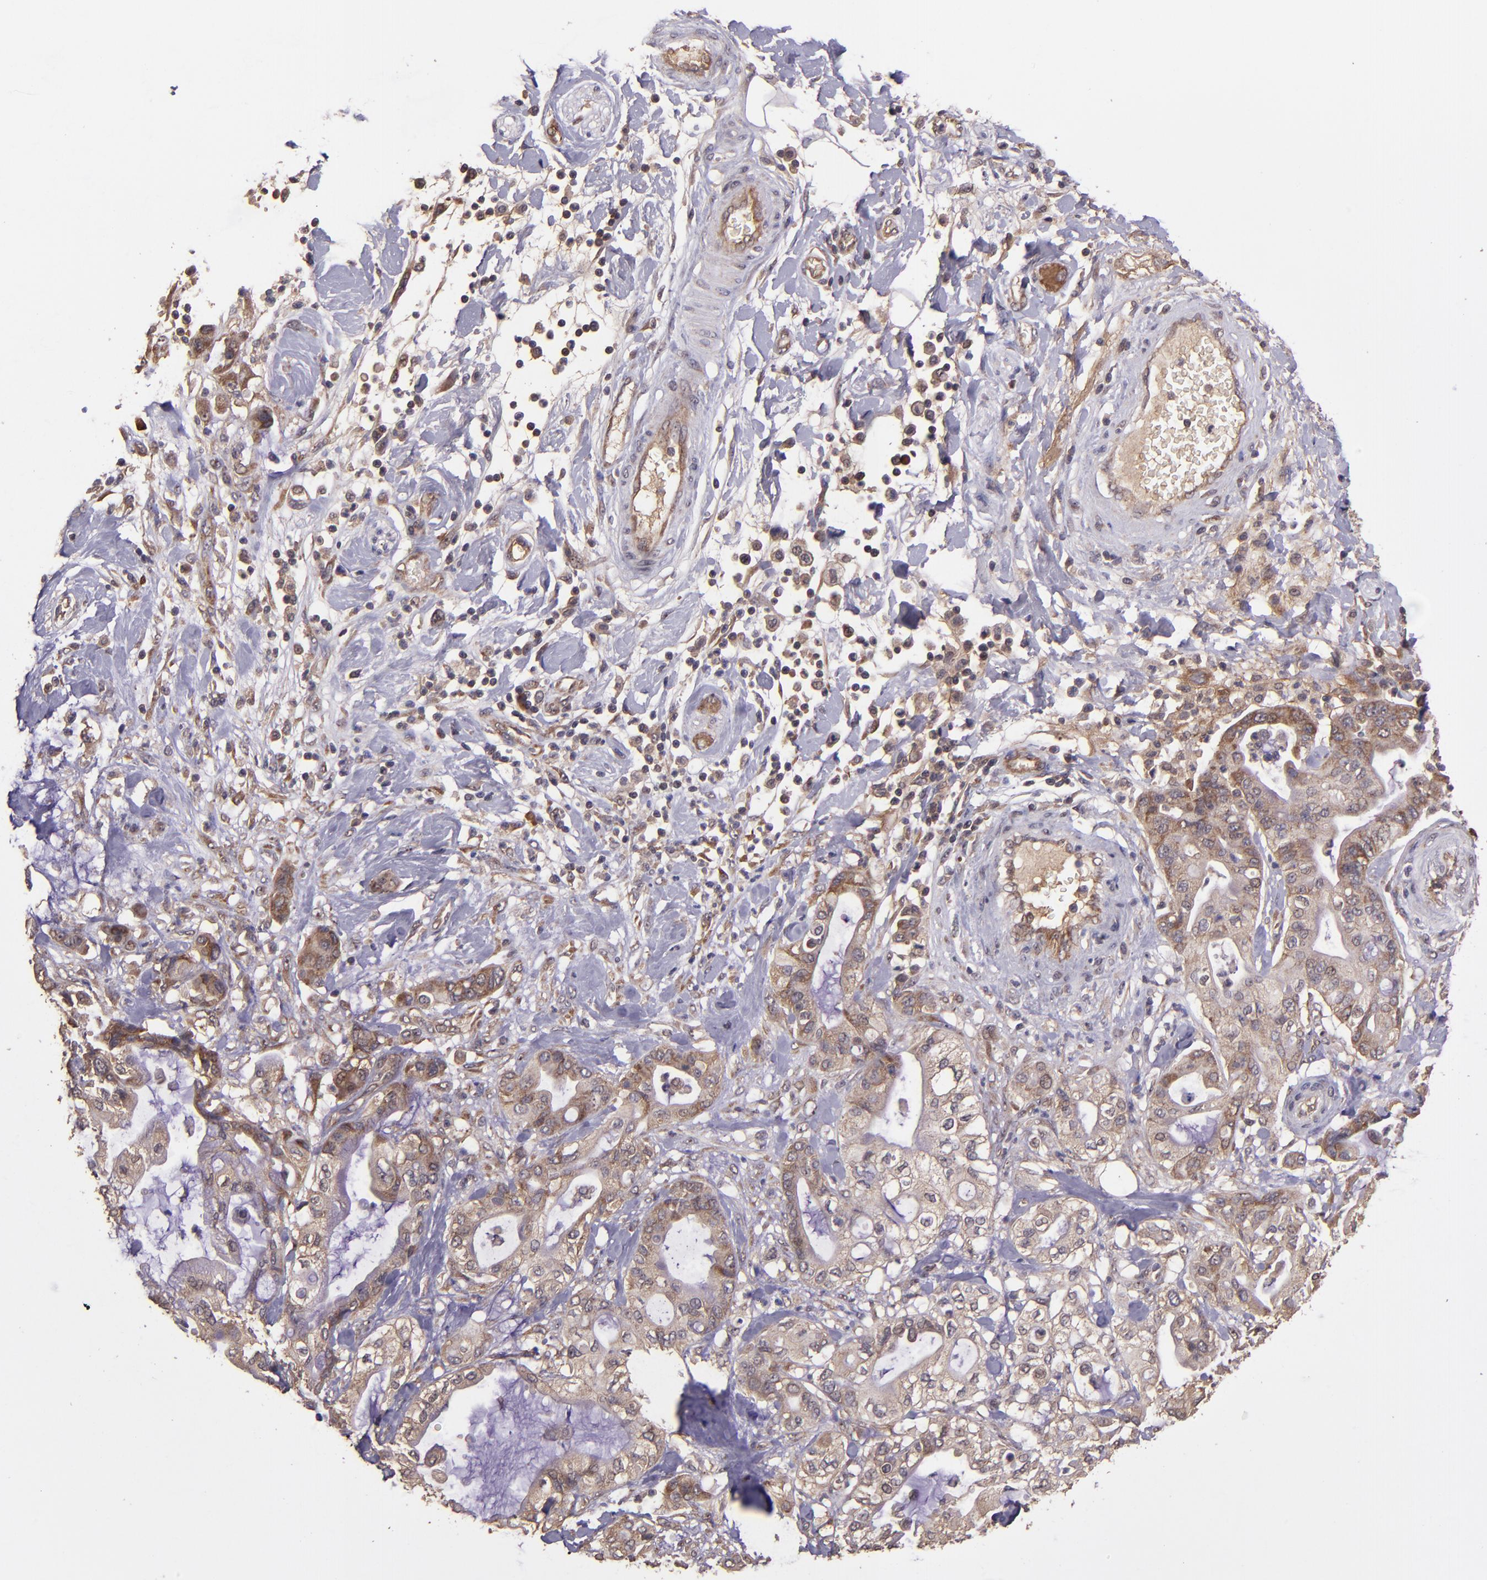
{"staining": {"intensity": "moderate", "quantity": ">75%", "location": "cytoplasmic/membranous"}, "tissue": "pancreatic cancer", "cell_type": "Tumor cells", "image_type": "cancer", "snomed": [{"axis": "morphology", "description": "Adenocarcinoma, NOS"}, {"axis": "morphology", "description": "Adenocarcinoma, metastatic, NOS"}, {"axis": "topography", "description": "Lymph node"}, {"axis": "topography", "description": "Pancreas"}, {"axis": "topography", "description": "Duodenum"}], "caption": "Human adenocarcinoma (pancreatic) stained with a protein marker displays moderate staining in tumor cells.", "gene": "USP51", "patient": {"sex": "female", "age": 64}}